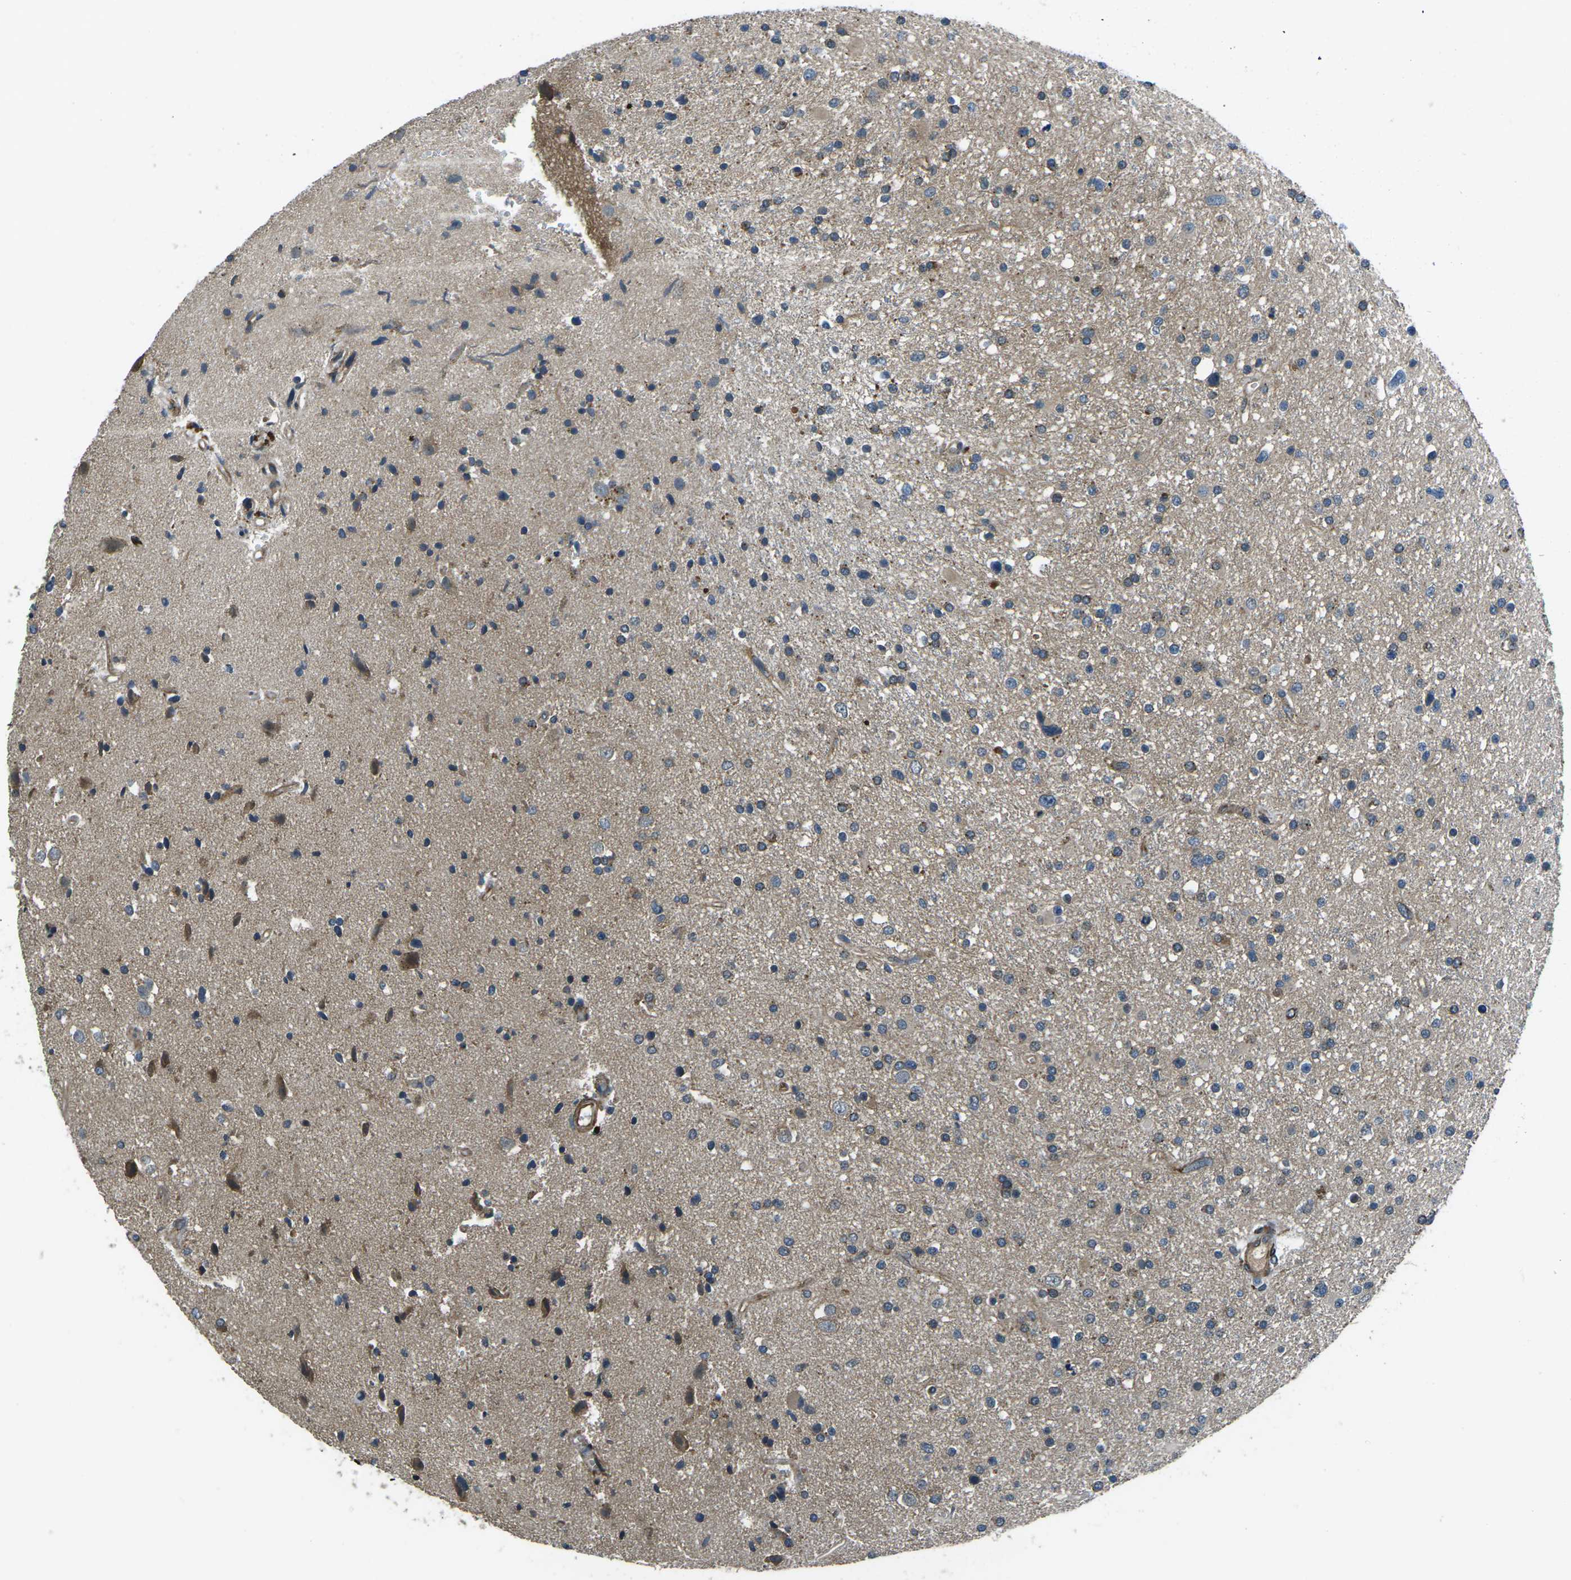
{"staining": {"intensity": "weak", "quantity": "<25%", "location": "cytoplasmic/membranous"}, "tissue": "glioma", "cell_type": "Tumor cells", "image_type": "cancer", "snomed": [{"axis": "morphology", "description": "Glioma, malignant, High grade"}, {"axis": "topography", "description": "Brain"}], "caption": "An image of high-grade glioma (malignant) stained for a protein reveals no brown staining in tumor cells. (DAB (3,3'-diaminobenzidine) IHC with hematoxylin counter stain).", "gene": "AFAP1", "patient": {"sex": "male", "age": 33}}